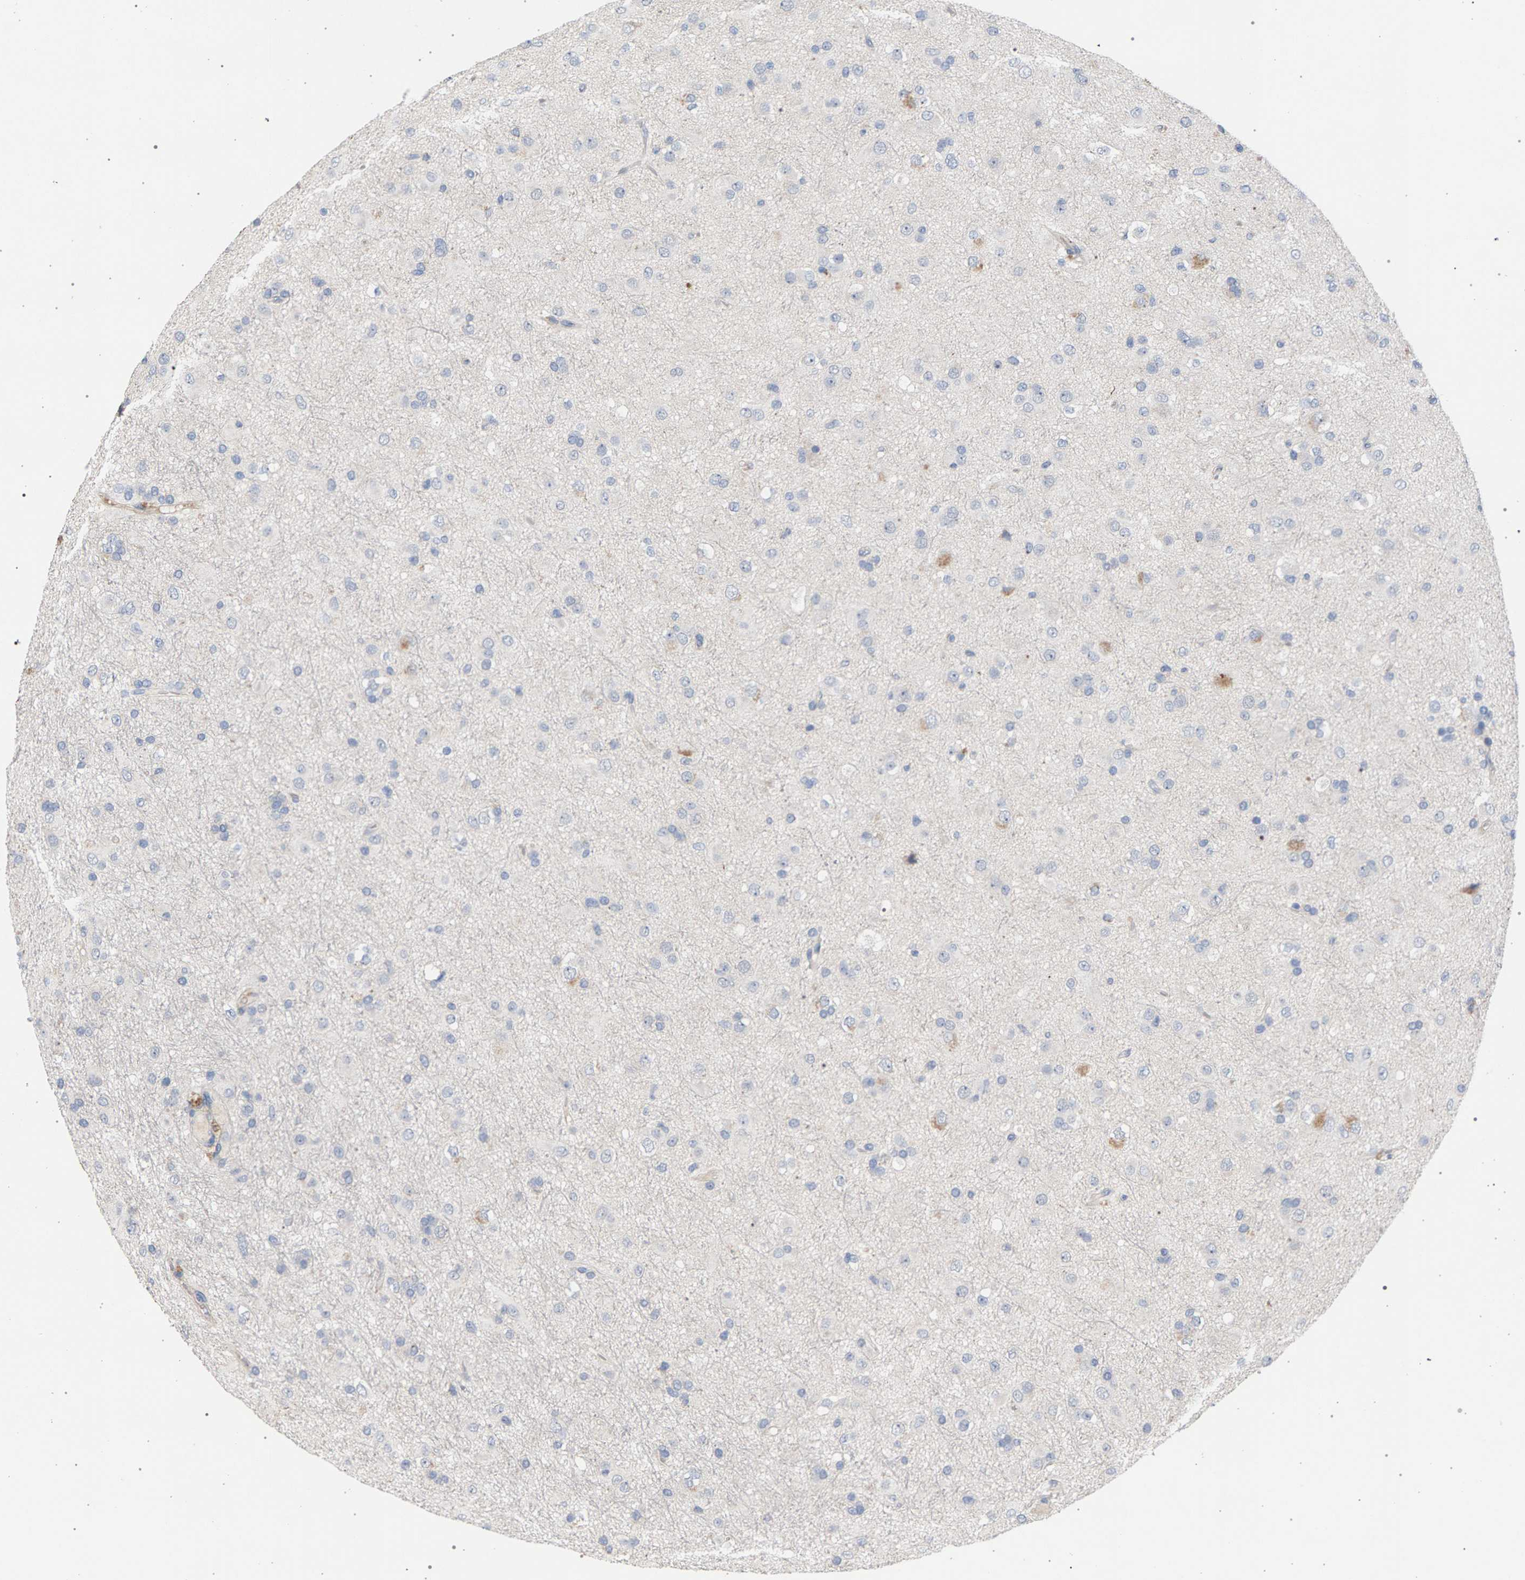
{"staining": {"intensity": "negative", "quantity": "none", "location": "none"}, "tissue": "glioma", "cell_type": "Tumor cells", "image_type": "cancer", "snomed": [{"axis": "morphology", "description": "Glioma, malignant, Low grade"}, {"axis": "topography", "description": "Brain"}], "caption": "Tumor cells show no significant protein positivity in glioma.", "gene": "MAMDC2", "patient": {"sex": "male", "age": 65}}